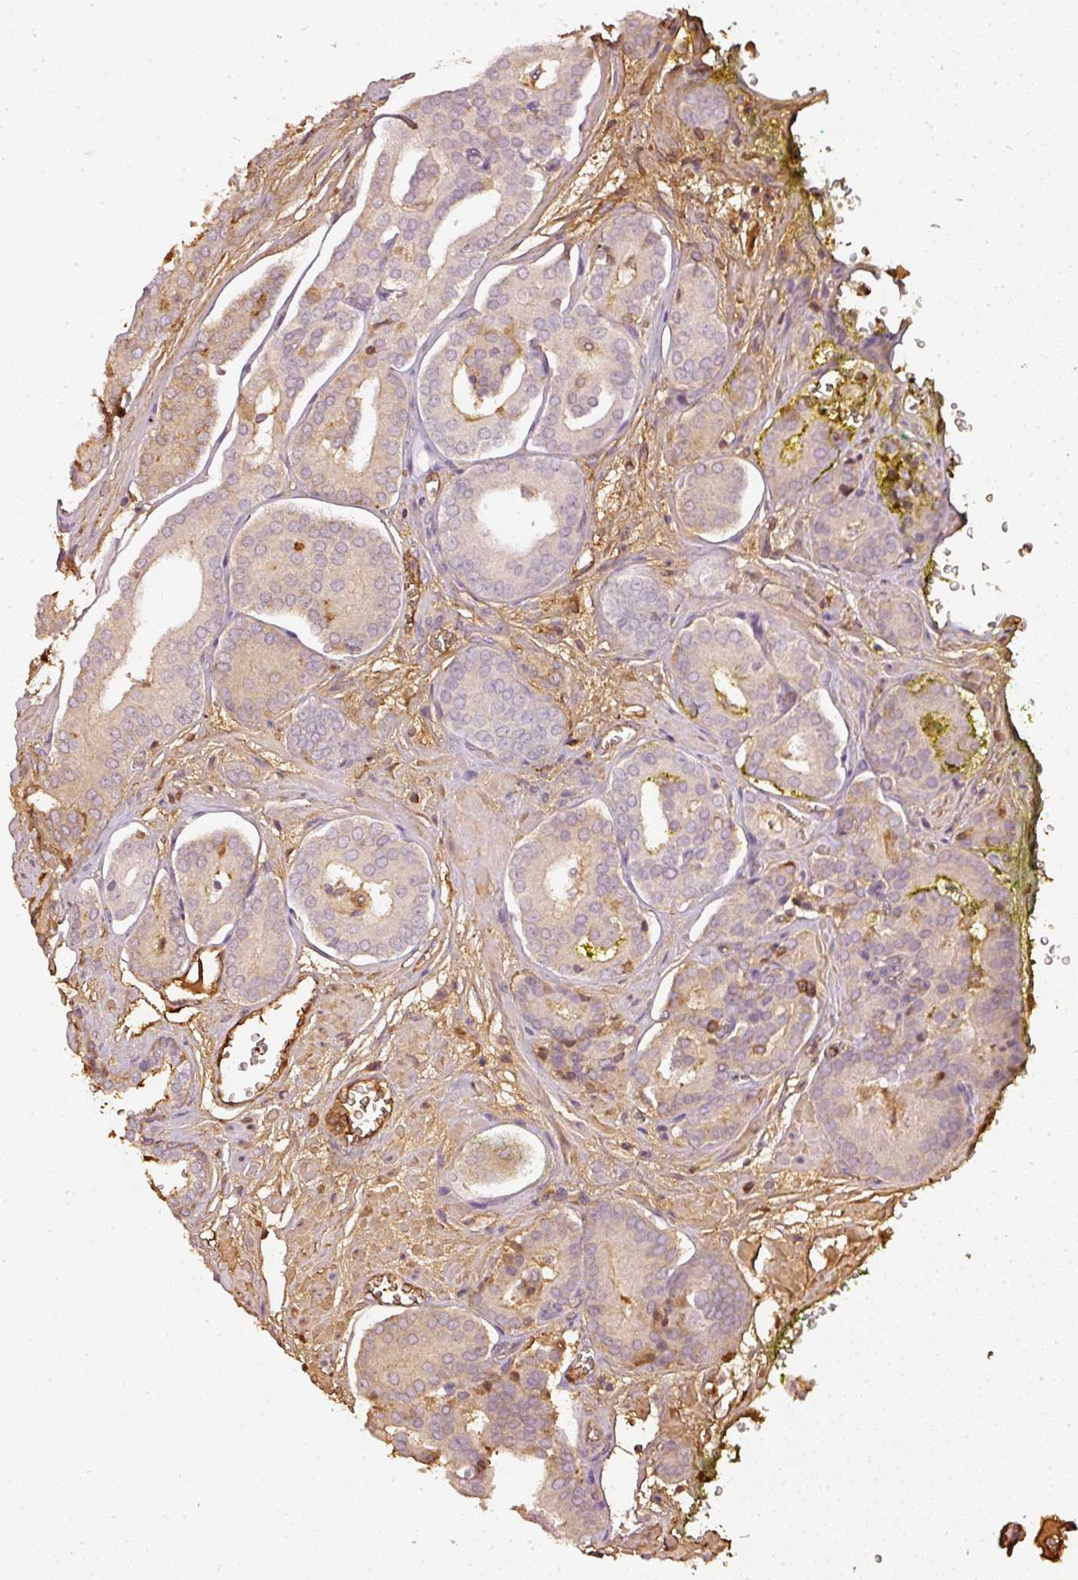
{"staining": {"intensity": "weak", "quantity": "25%-75%", "location": "cytoplasmic/membranous"}, "tissue": "prostate cancer", "cell_type": "Tumor cells", "image_type": "cancer", "snomed": [{"axis": "morphology", "description": "Adenocarcinoma, High grade"}, {"axis": "topography", "description": "Prostate"}], "caption": "The photomicrograph reveals a brown stain indicating the presence of a protein in the cytoplasmic/membranous of tumor cells in high-grade adenocarcinoma (prostate).", "gene": "EVL", "patient": {"sex": "male", "age": 66}}